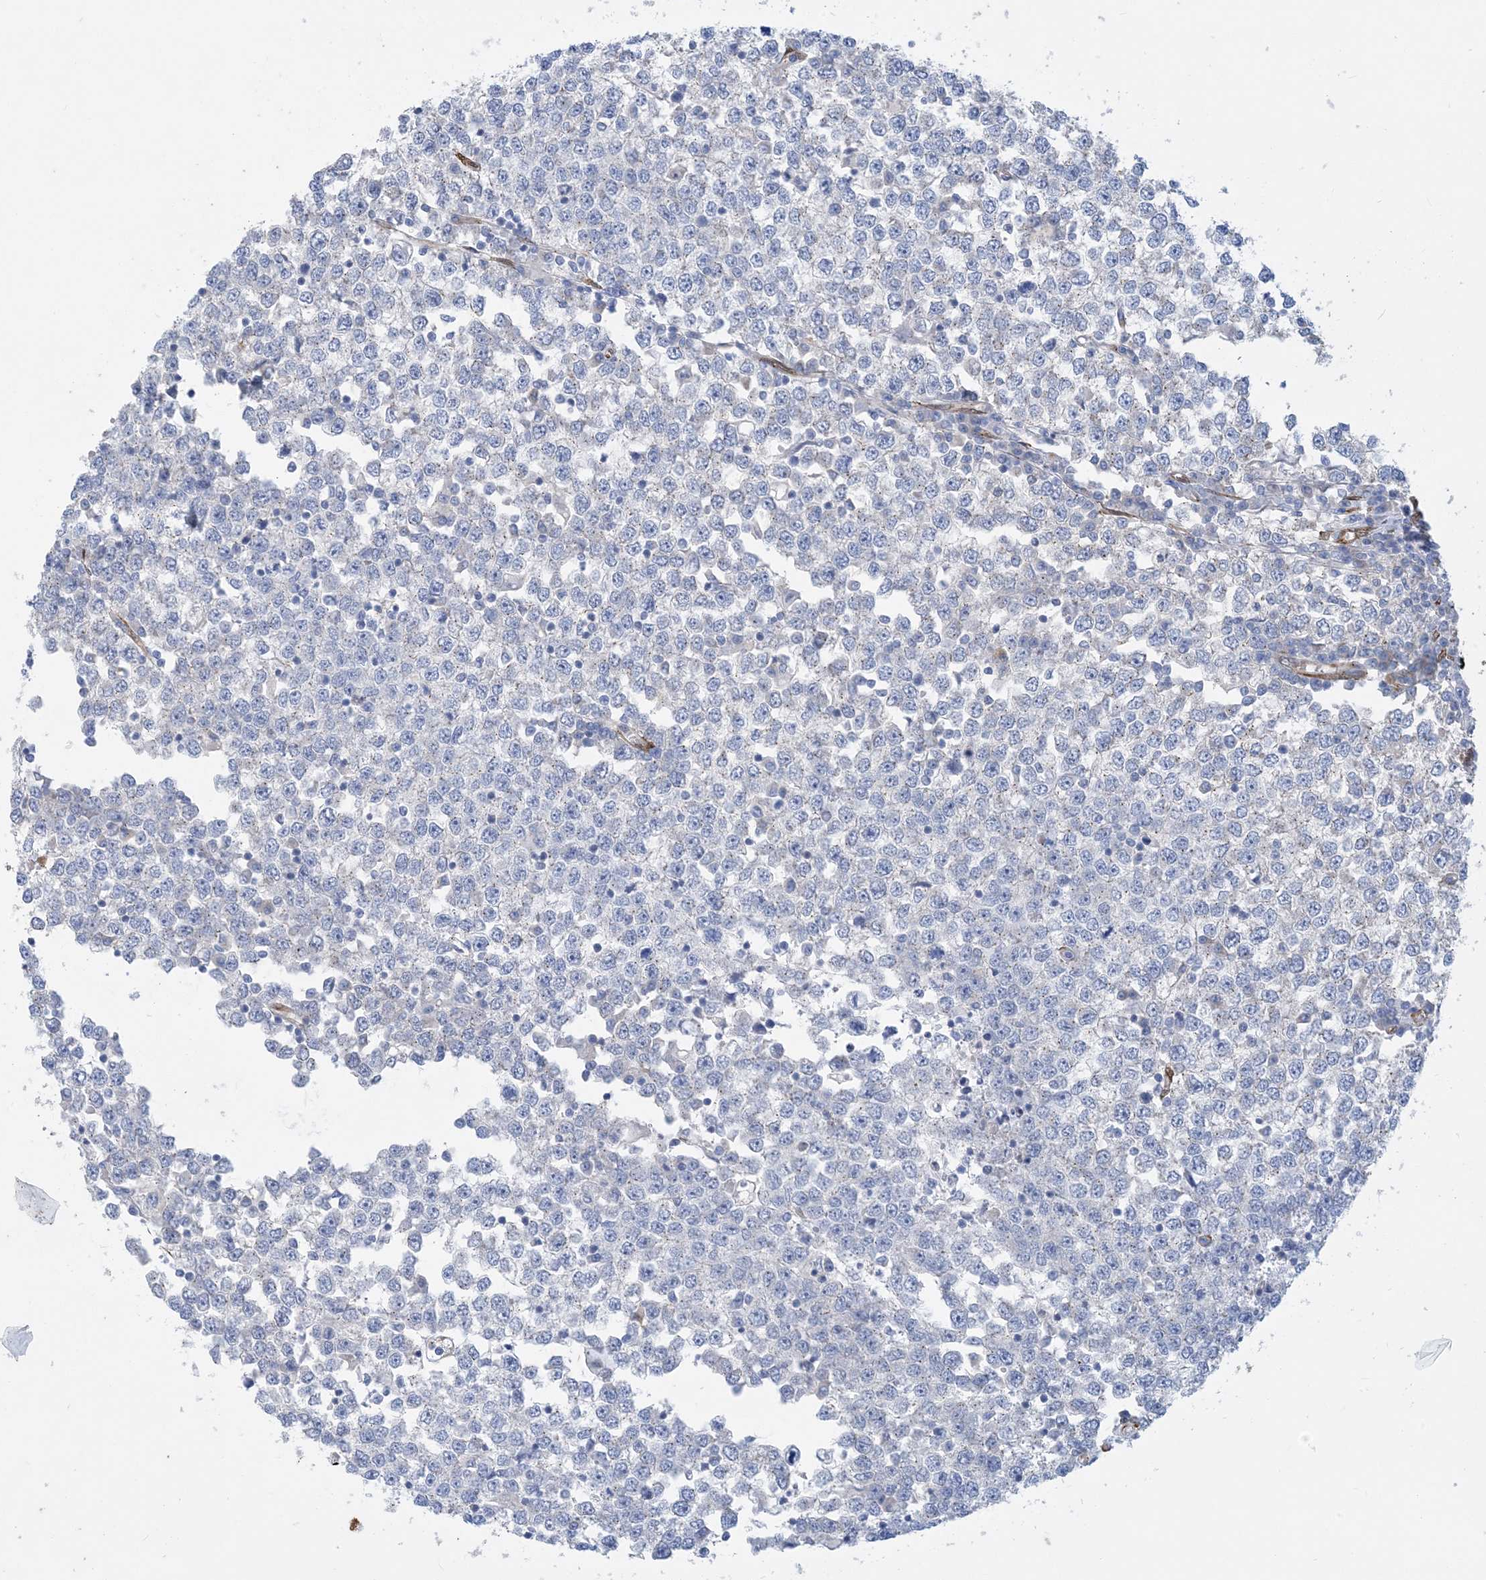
{"staining": {"intensity": "negative", "quantity": "none", "location": "none"}, "tissue": "testis cancer", "cell_type": "Tumor cells", "image_type": "cancer", "snomed": [{"axis": "morphology", "description": "Seminoma, NOS"}, {"axis": "topography", "description": "Testis"}], "caption": "The histopathology image shows no staining of tumor cells in seminoma (testis). (DAB (3,3'-diaminobenzidine) immunohistochemistry (IHC), high magnification).", "gene": "RBMS3", "patient": {"sex": "male", "age": 65}}